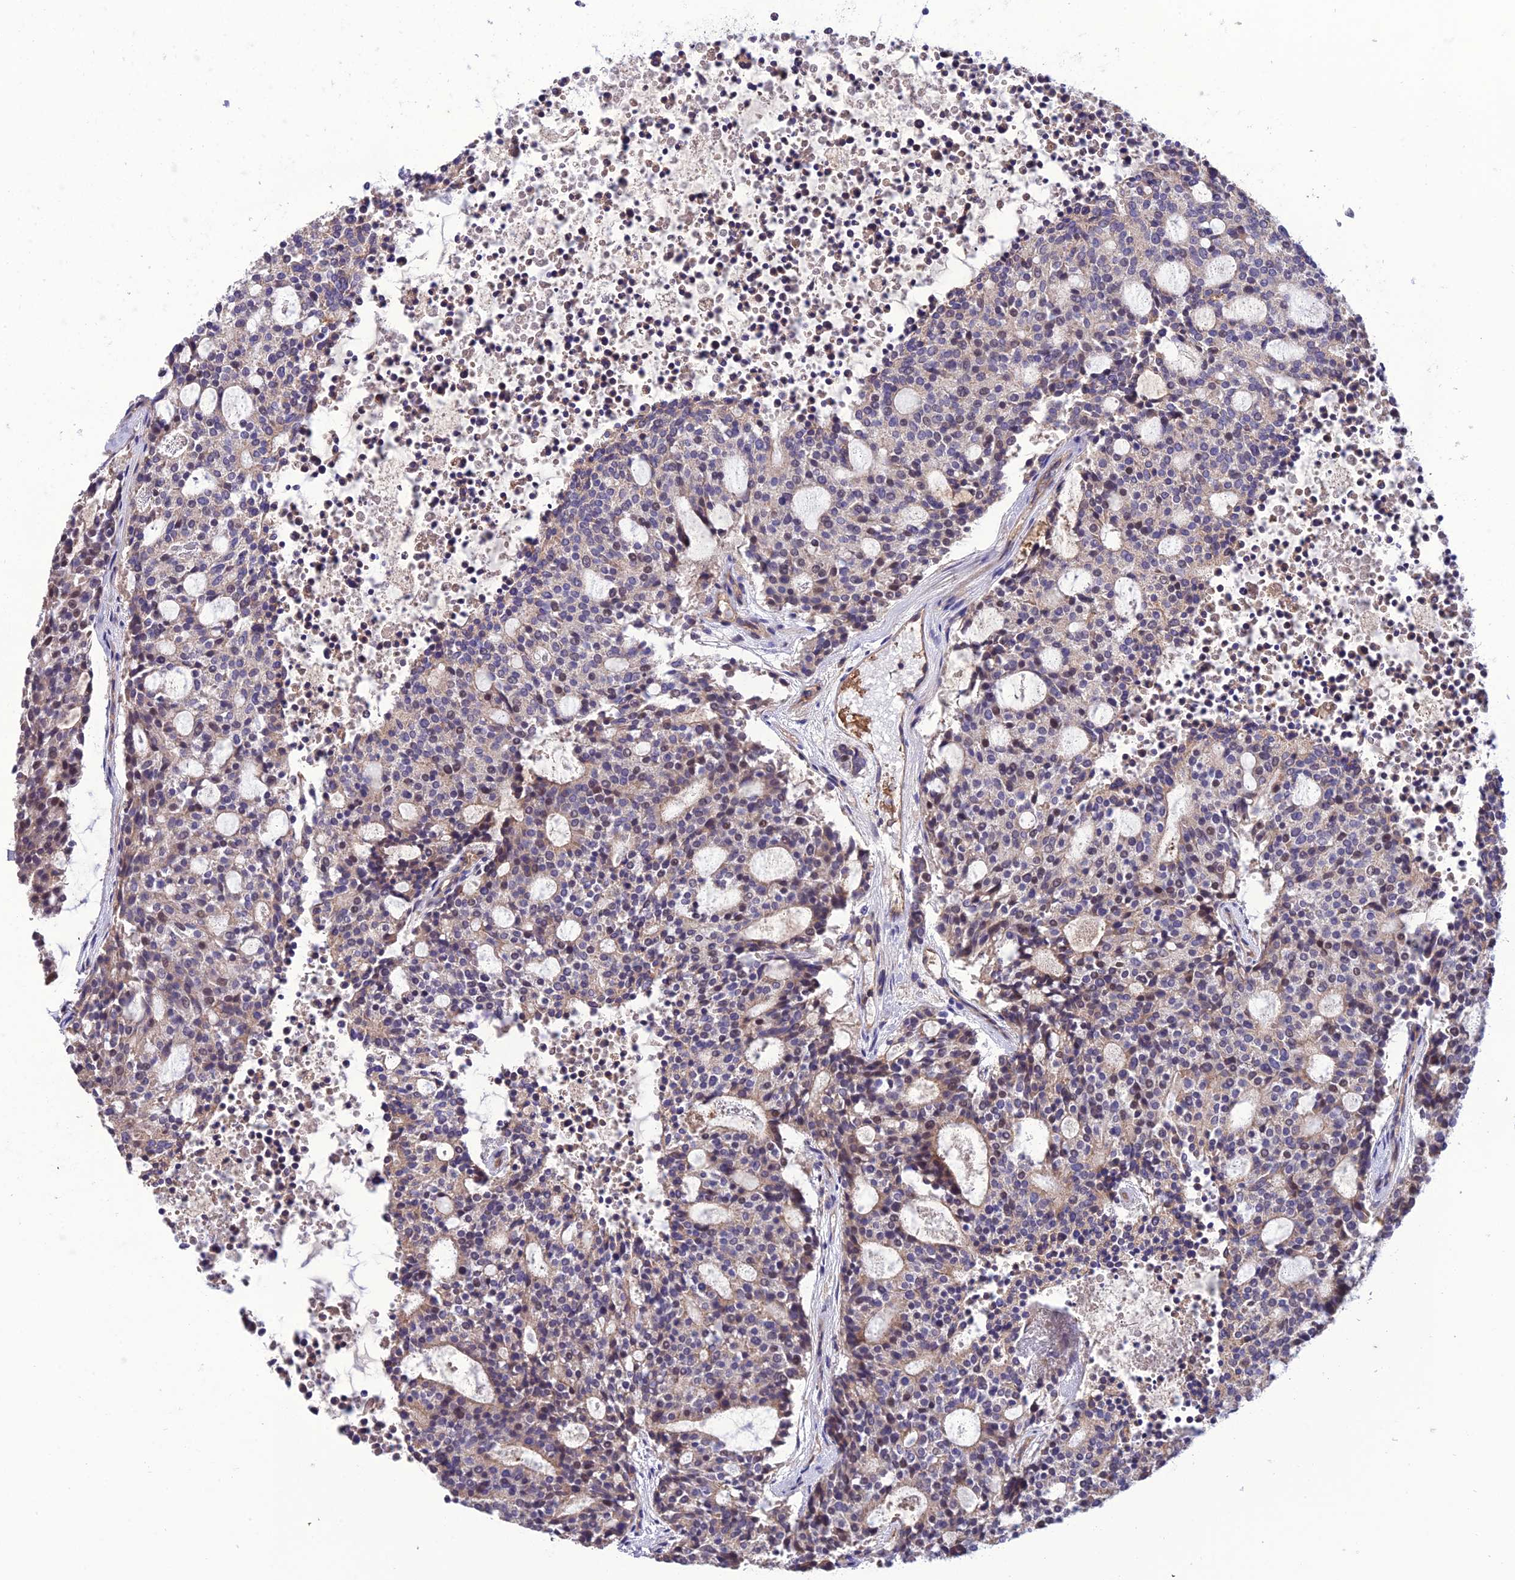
{"staining": {"intensity": "weak", "quantity": "<25%", "location": "cytoplasmic/membranous"}, "tissue": "carcinoid", "cell_type": "Tumor cells", "image_type": "cancer", "snomed": [{"axis": "morphology", "description": "Carcinoid, malignant, NOS"}, {"axis": "topography", "description": "Pancreas"}], "caption": "IHC histopathology image of neoplastic tissue: human carcinoid (malignant) stained with DAB exhibits no significant protein positivity in tumor cells.", "gene": "MIOS", "patient": {"sex": "female", "age": 54}}